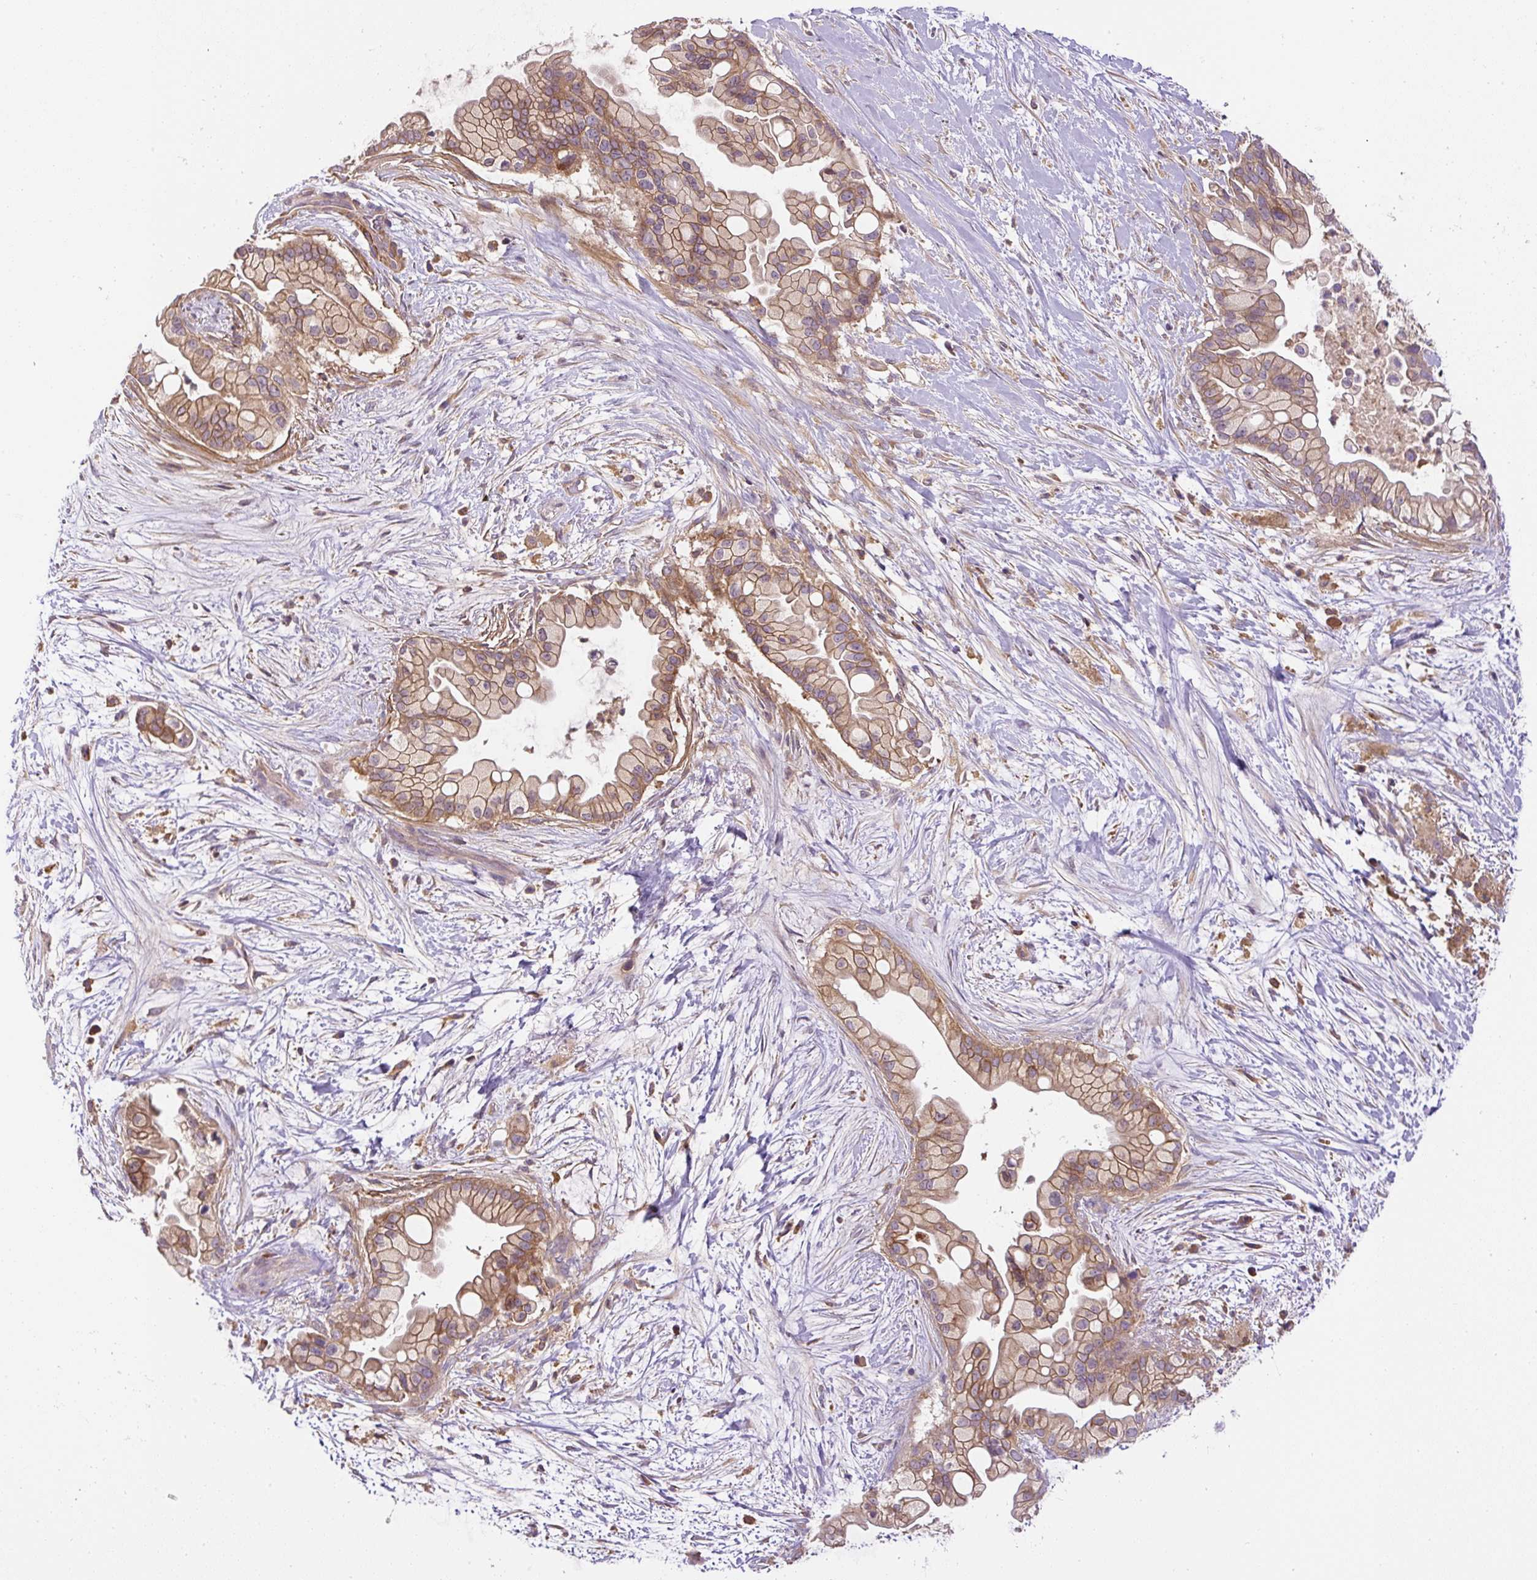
{"staining": {"intensity": "moderate", "quantity": ">75%", "location": "cytoplasmic/membranous"}, "tissue": "pancreatic cancer", "cell_type": "Tumor cells", "image_type": "cancer", "snomed": [{"axis": "morphology", "description": "Adenocarcinoma, NOS"}, {"axis": "topography", "description": "Pancreas"}], "caption": "This photomicrograph reveals IHC staining of adenocarcinoma (pancreatic), with medium moderate cytoplasmic/membranous positivity in approximately >75% of tumor cells.", "gene": "CCDC28A", "patient": {"sex": "female", "age": 69}}